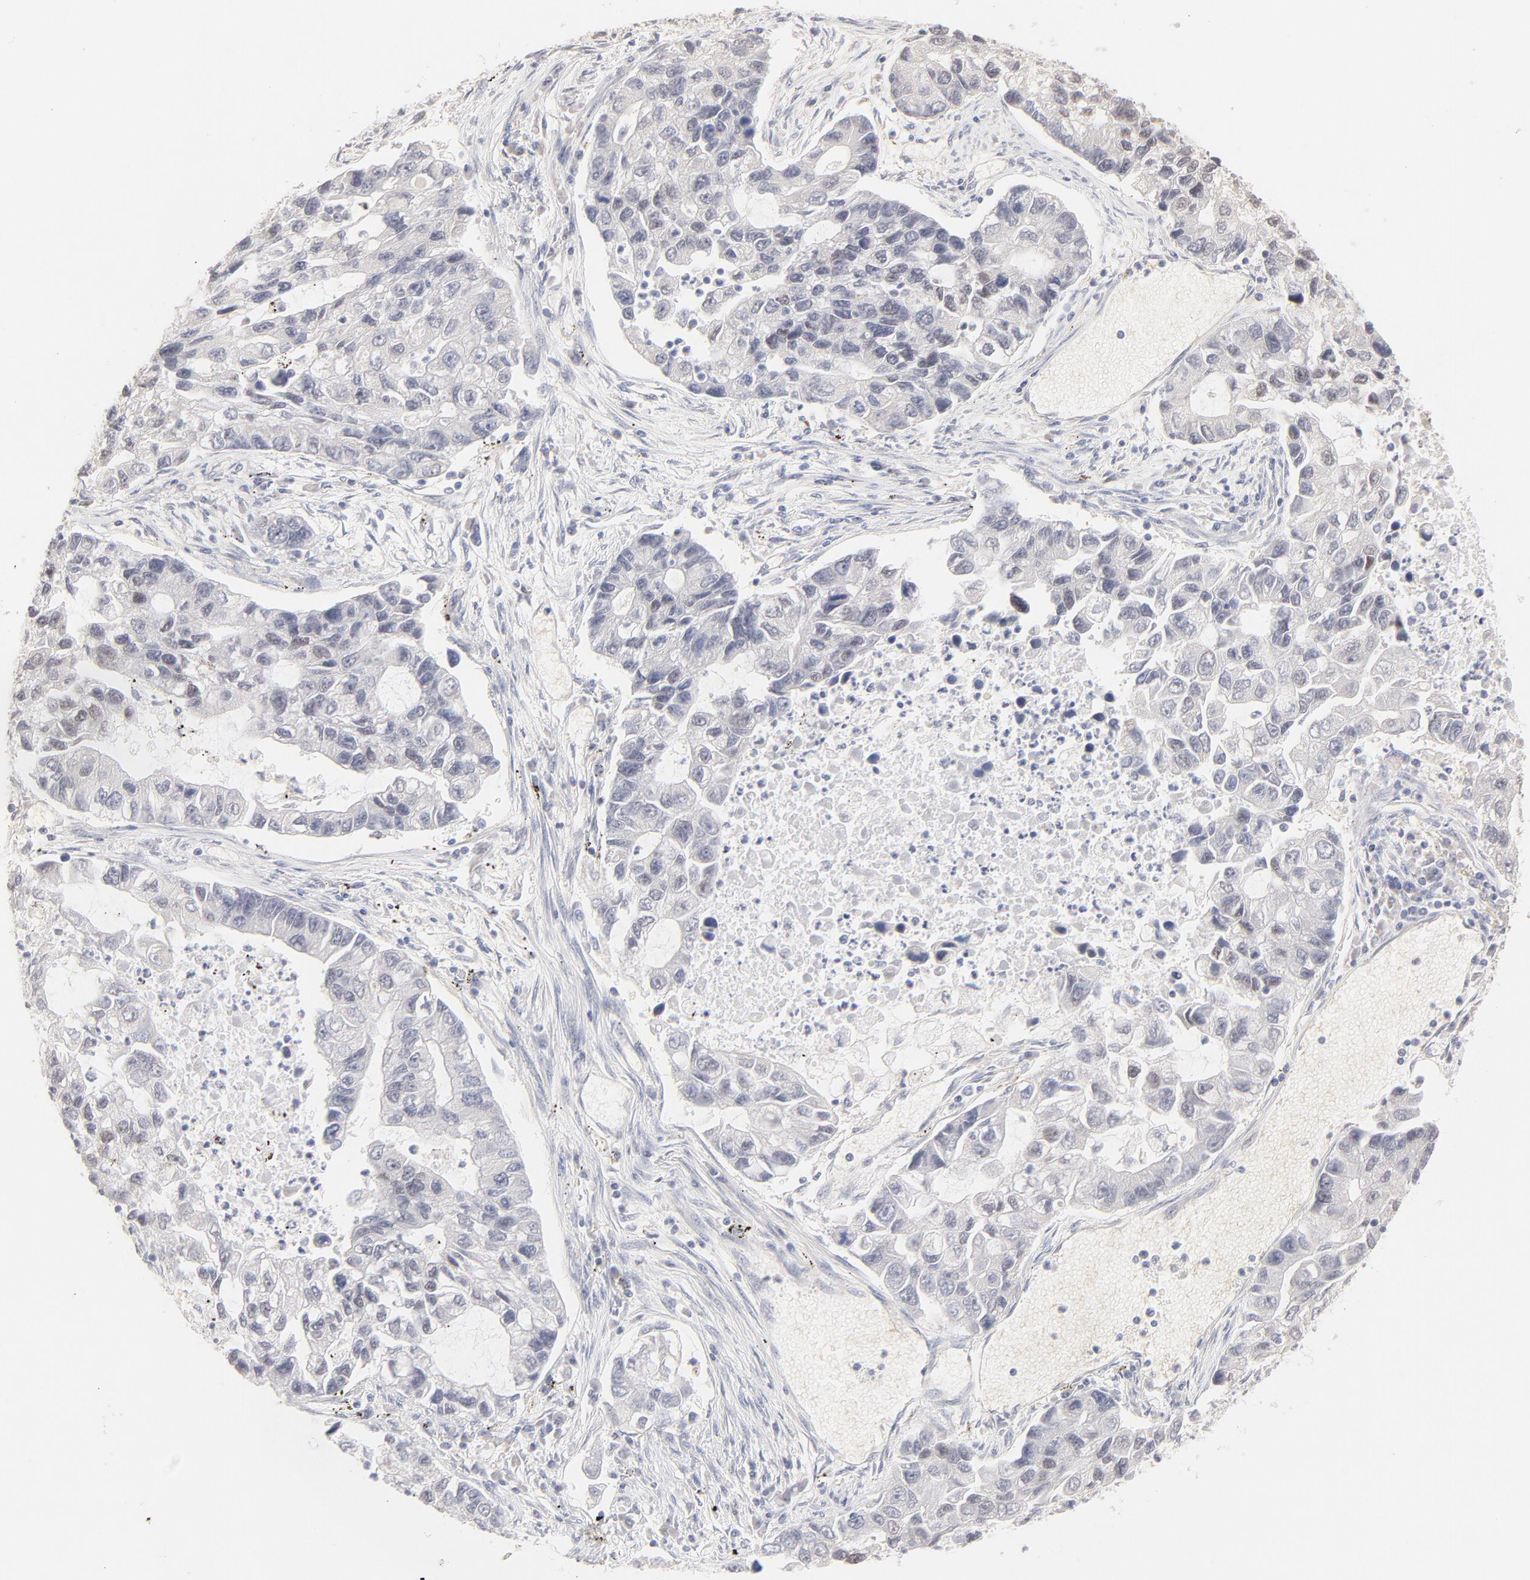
{"staining": {"intensity": "negative", "quantity": "none", "location": "none"}, "tissue": "lung cancer", "cell_type": "Tumor cells", "image_type": "cancer", "snomed": [{"axis": "morphology", "description": "Adenocarcinoma, NOS"}, {"axis": "topography", "description": "Lung"}], "caption": "Photomicrograph shows no protein expression in tumor cells of adenocarcinoma (lung) tissue.", "gene": "ELF3", "patient": {"sex": "female", "age": 51}}